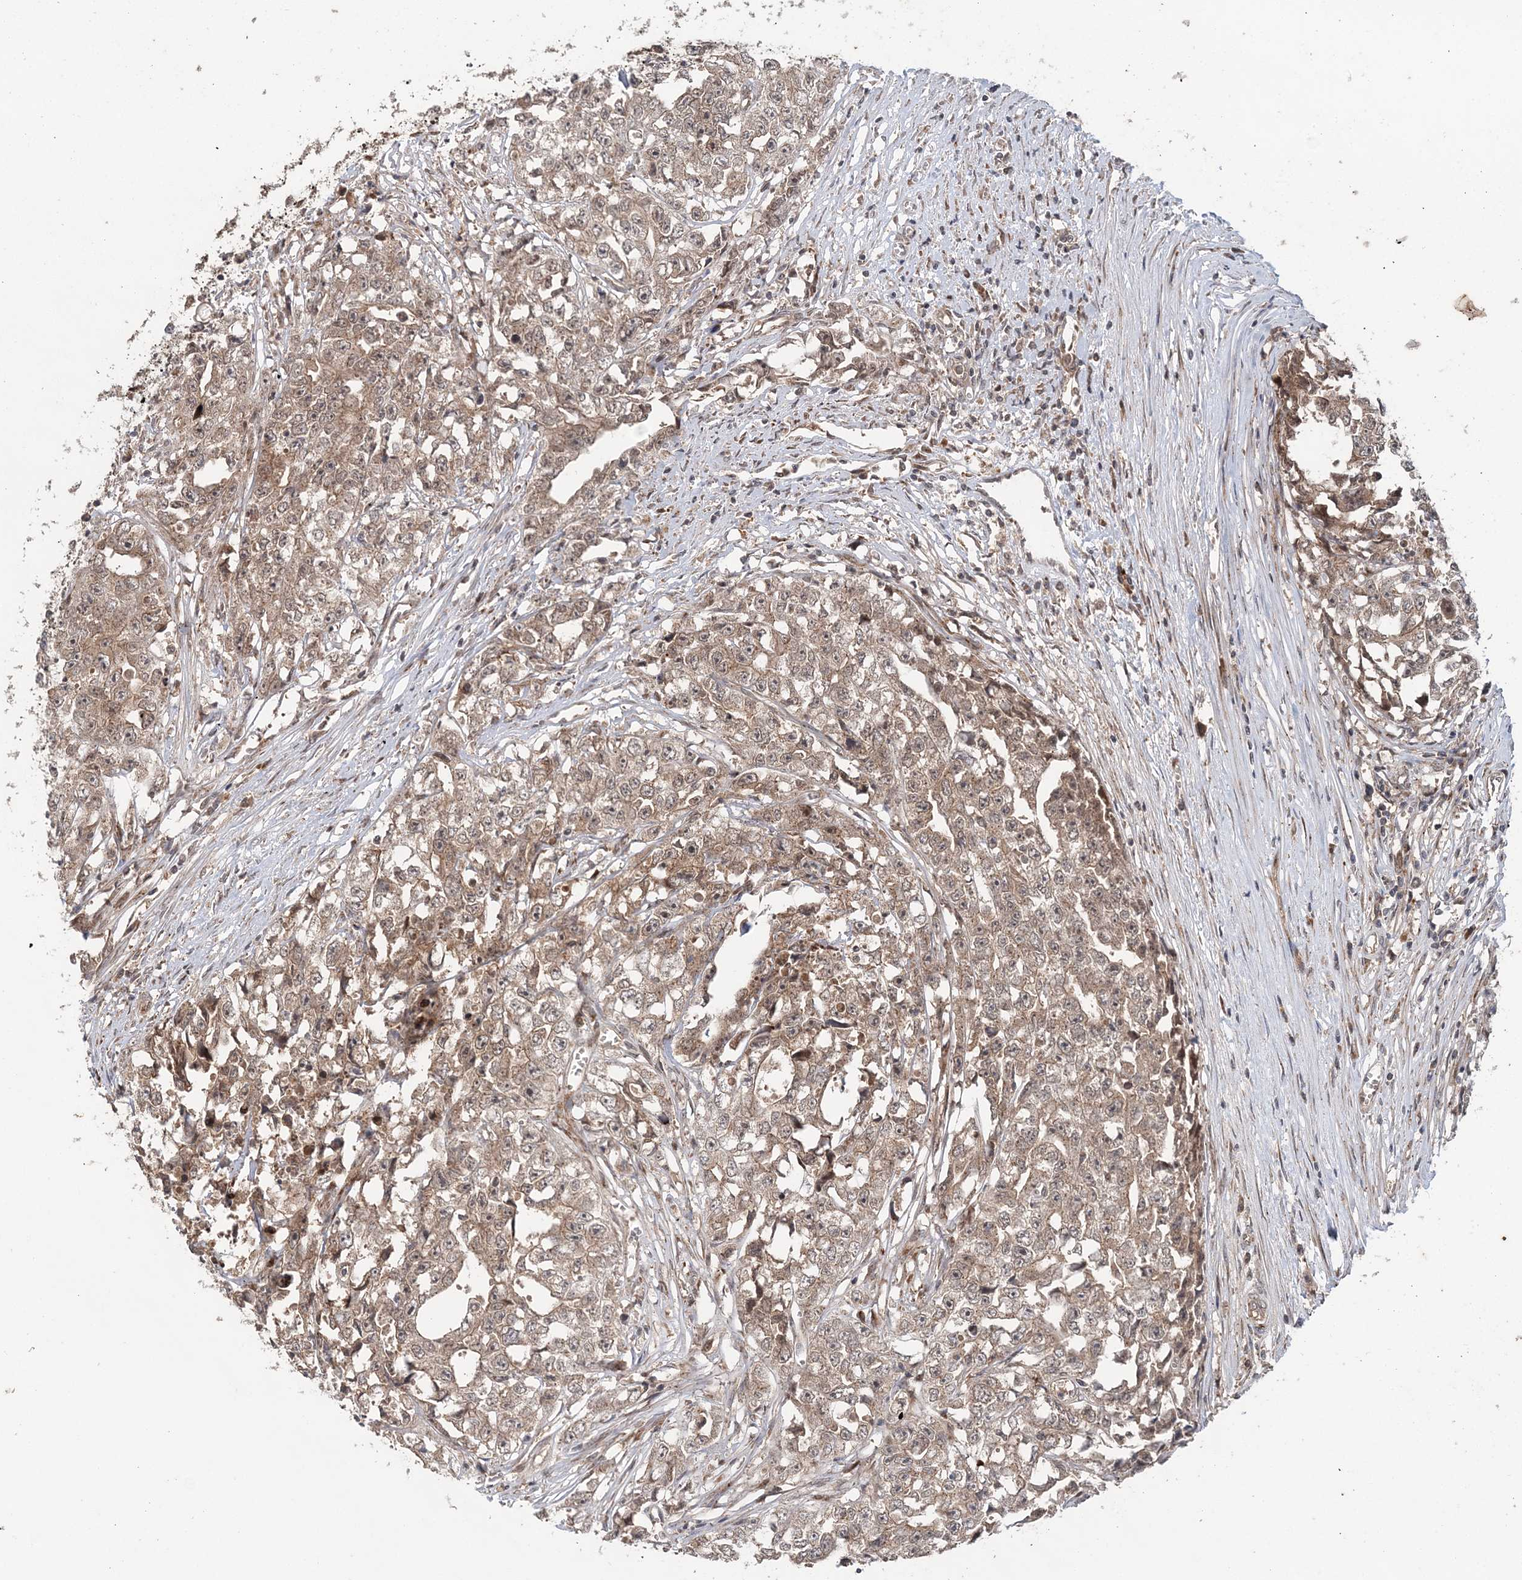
{"staining": {"intensity": "weak", "quantity": ">75%", "location": "cytoplasmic/membranous"}, "tissue": "testis cancer", "cell_type": "Tumor cells", "image_type": "cancer", "snomed": [{"axis": "morphology", "description": "Seminoma, NOS"}, {"axis": "morphology", "description": "Carcinoma, Embryonal, NOS"}, {"axis": "topography", "description": "Testis"}], "caption": "Brown immunohistochemical staining in human seminoma (testis) displays weak cytoplasmic/membranous positivity in about >75% of tumor cells.", "gene": "UBTD2", "patient": {"sex": "male", "age": 43}}